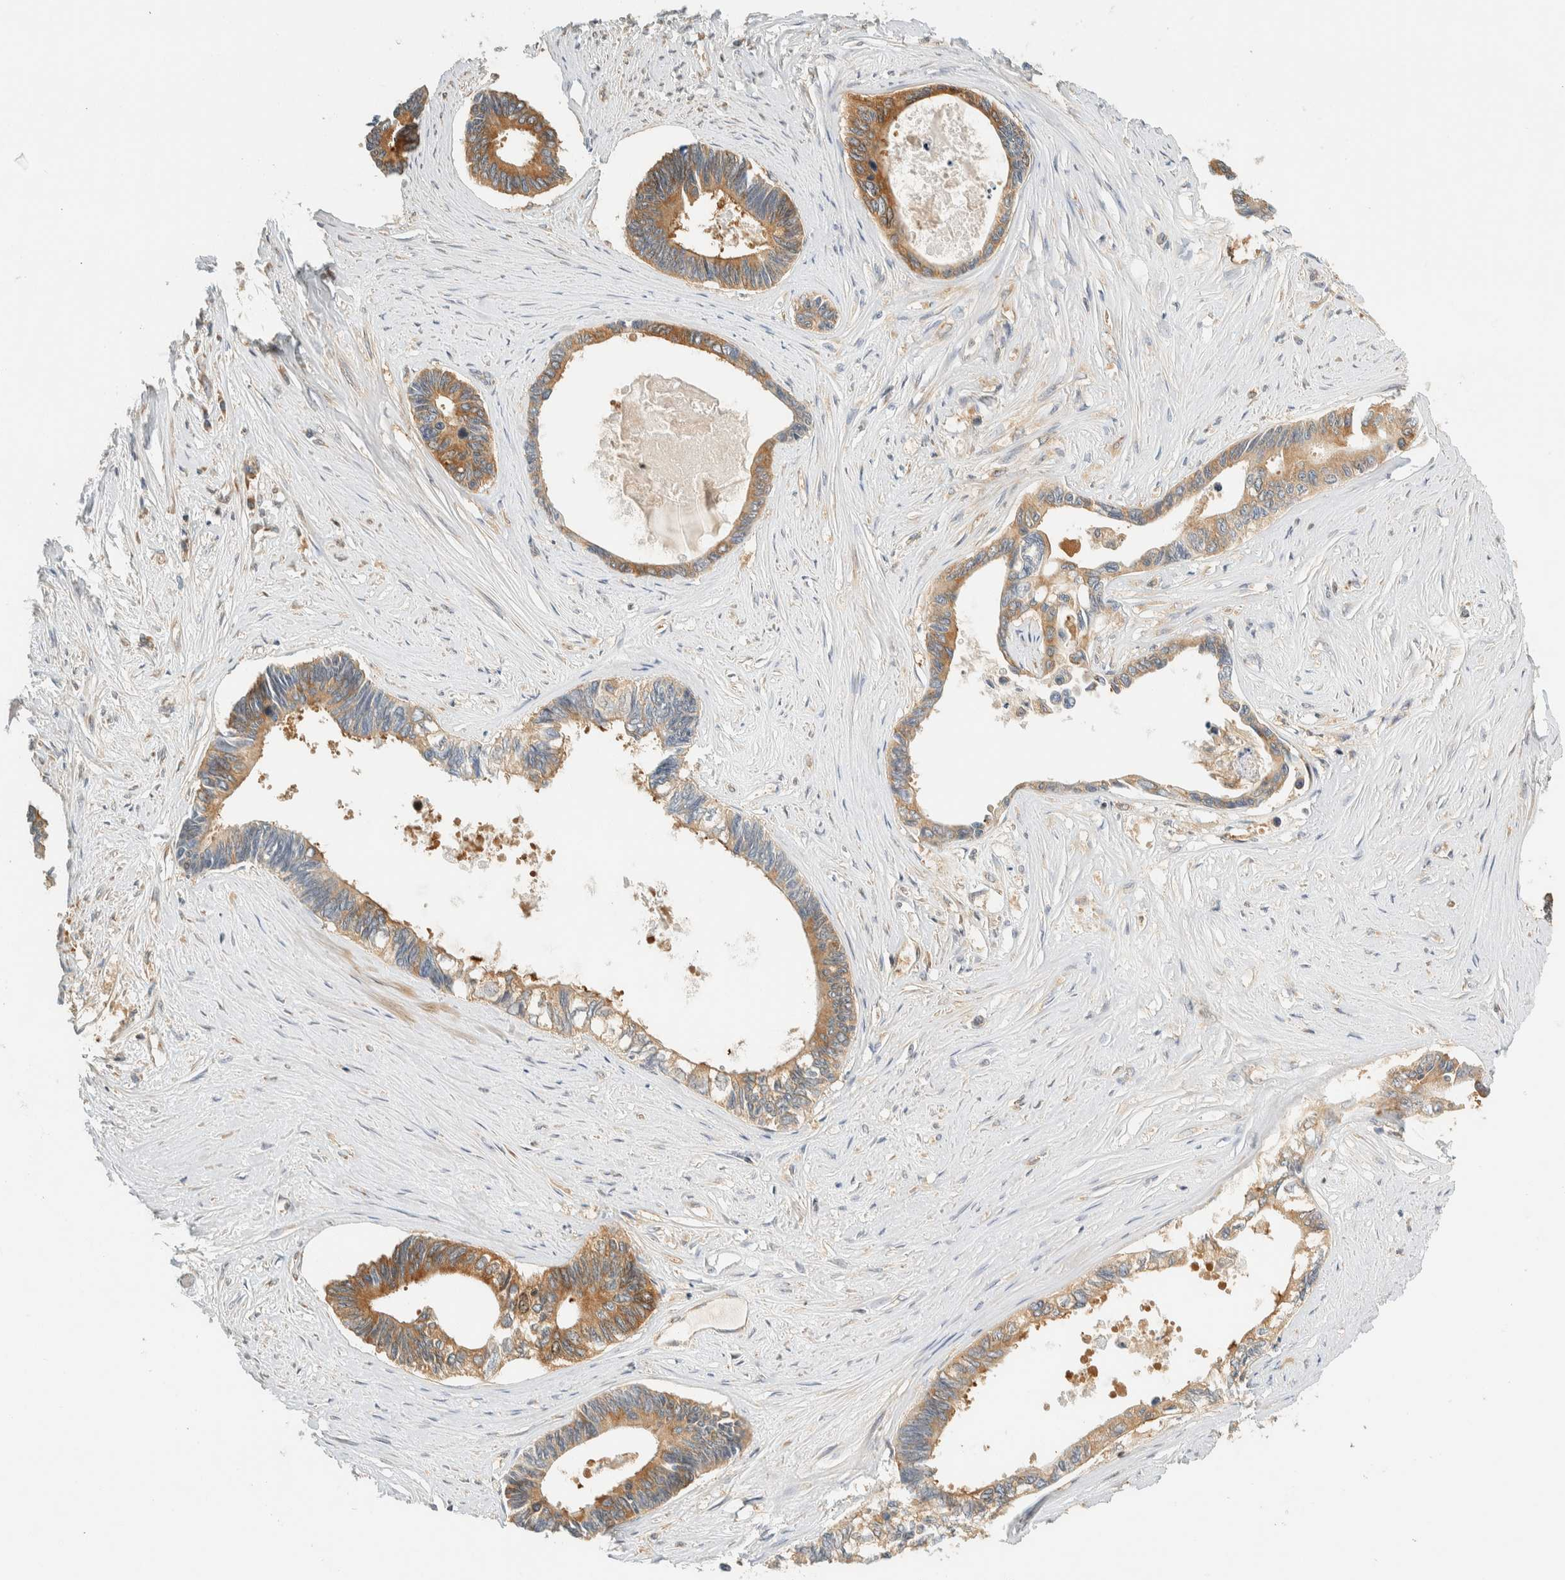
{"staining": {"intensity": "moderate", "quantity": ">75%", "location": "cytoplasmic/membranous"}, "tissue": "pancreatic cancer", "cell_type": "Tumor cells", "image_type": "cancer", "snomed": [{"axis": "morphology", "description": "Adenocarcinoma, NOS"}, {"axis": "topography", "description": "Pancreas"}], "caption": "Human pancreatic cancer stained with a brown dye reveals moderate cytoplasmic/membranous positive staining in approximately >75% of tumor cells.", "gene": "ARFGEF1", "patient": {"sex": "female", "age": 70}}